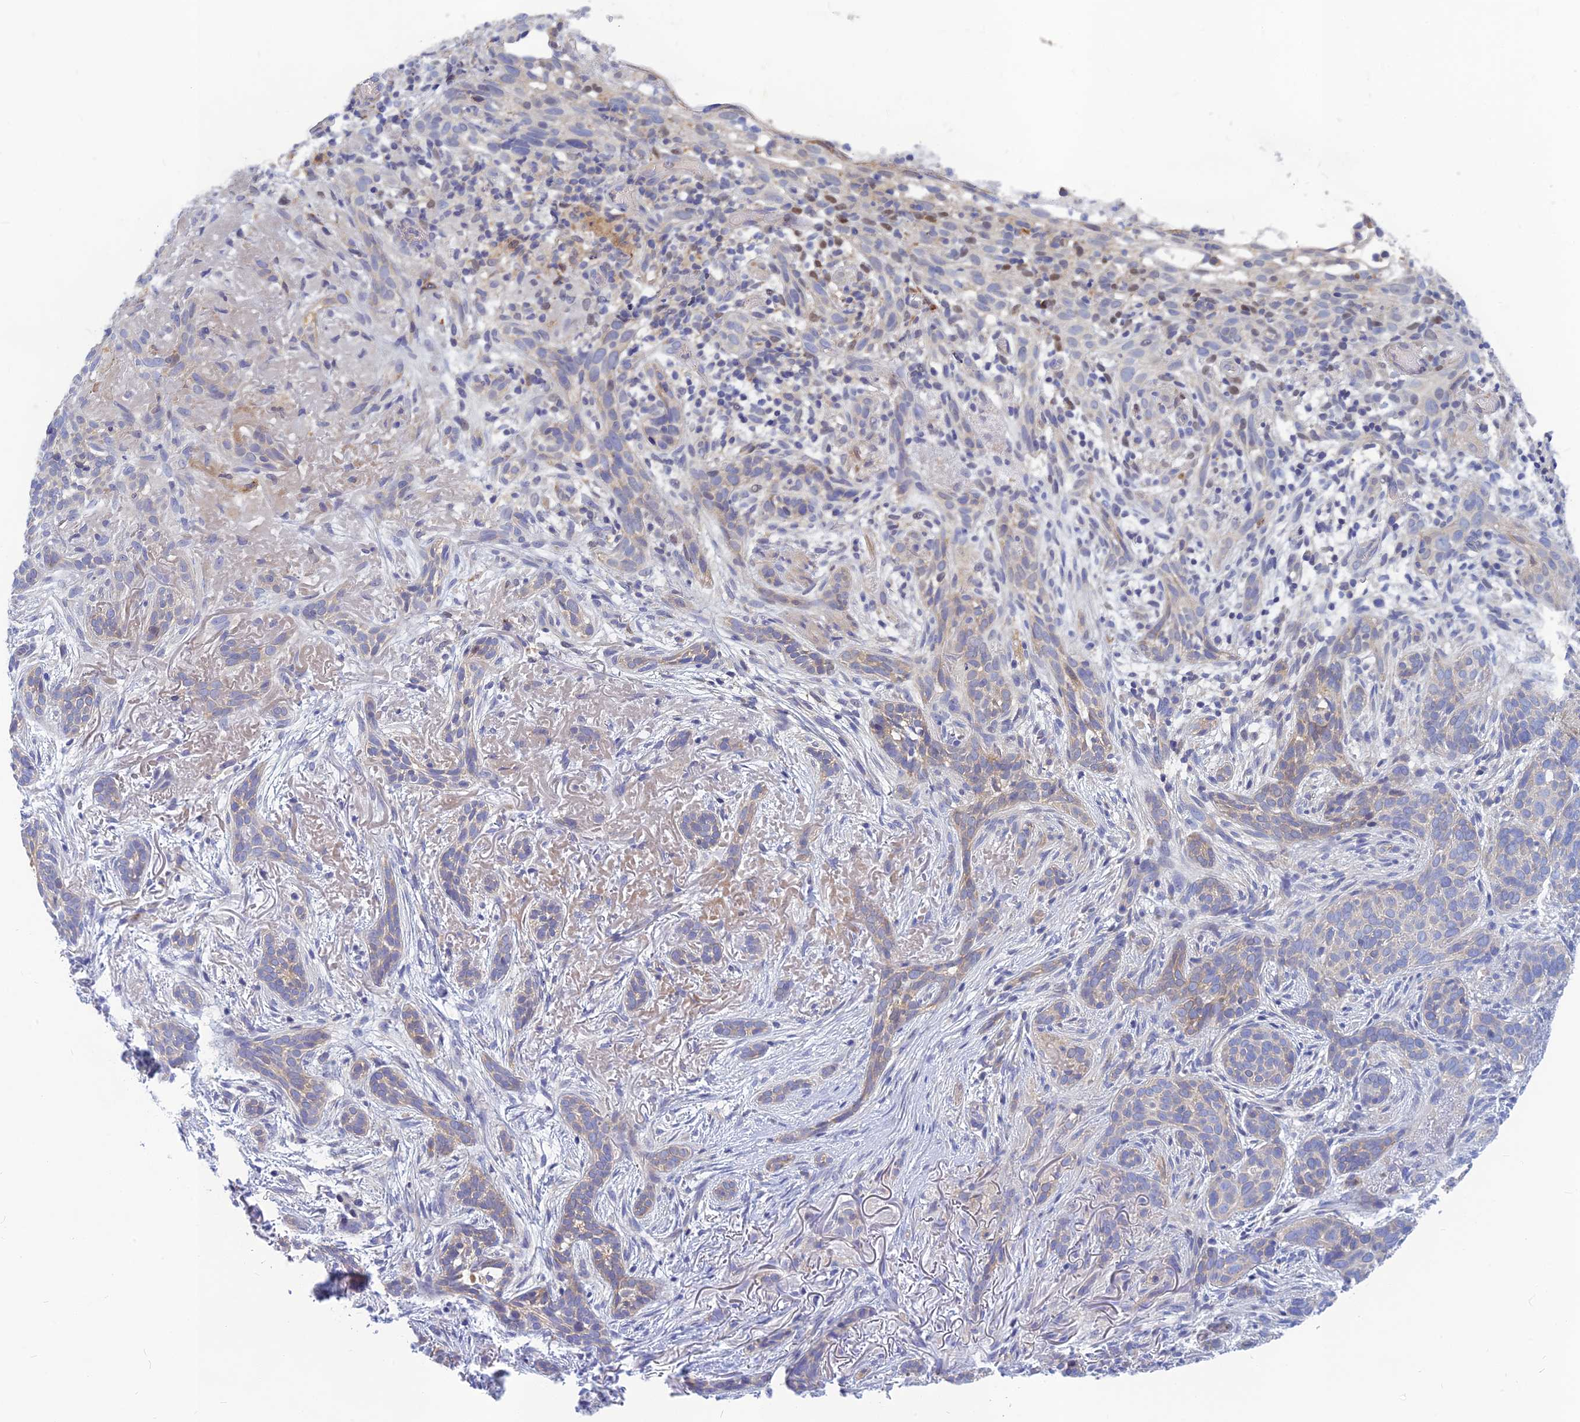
{"staining": {"intensity": "weak", "quantity": "<25%", "location": "cytoplasmic/membranous"}, "tissue": "skin cancer", "cell_type": "Tumor cells", "image_type": "cancer", "snomed": [{"axis": "morphology", "description": "Basal cell carcinoma"}, {"axis": "topography", "description": "Skin"}], "caption": "Basal cell carcinoma (skin) was stained to show a protein in brown. There is no significant positivity in tumor cells.", "gene": "CACNA1B", "patient": {"sex": "male", "age": 71}}